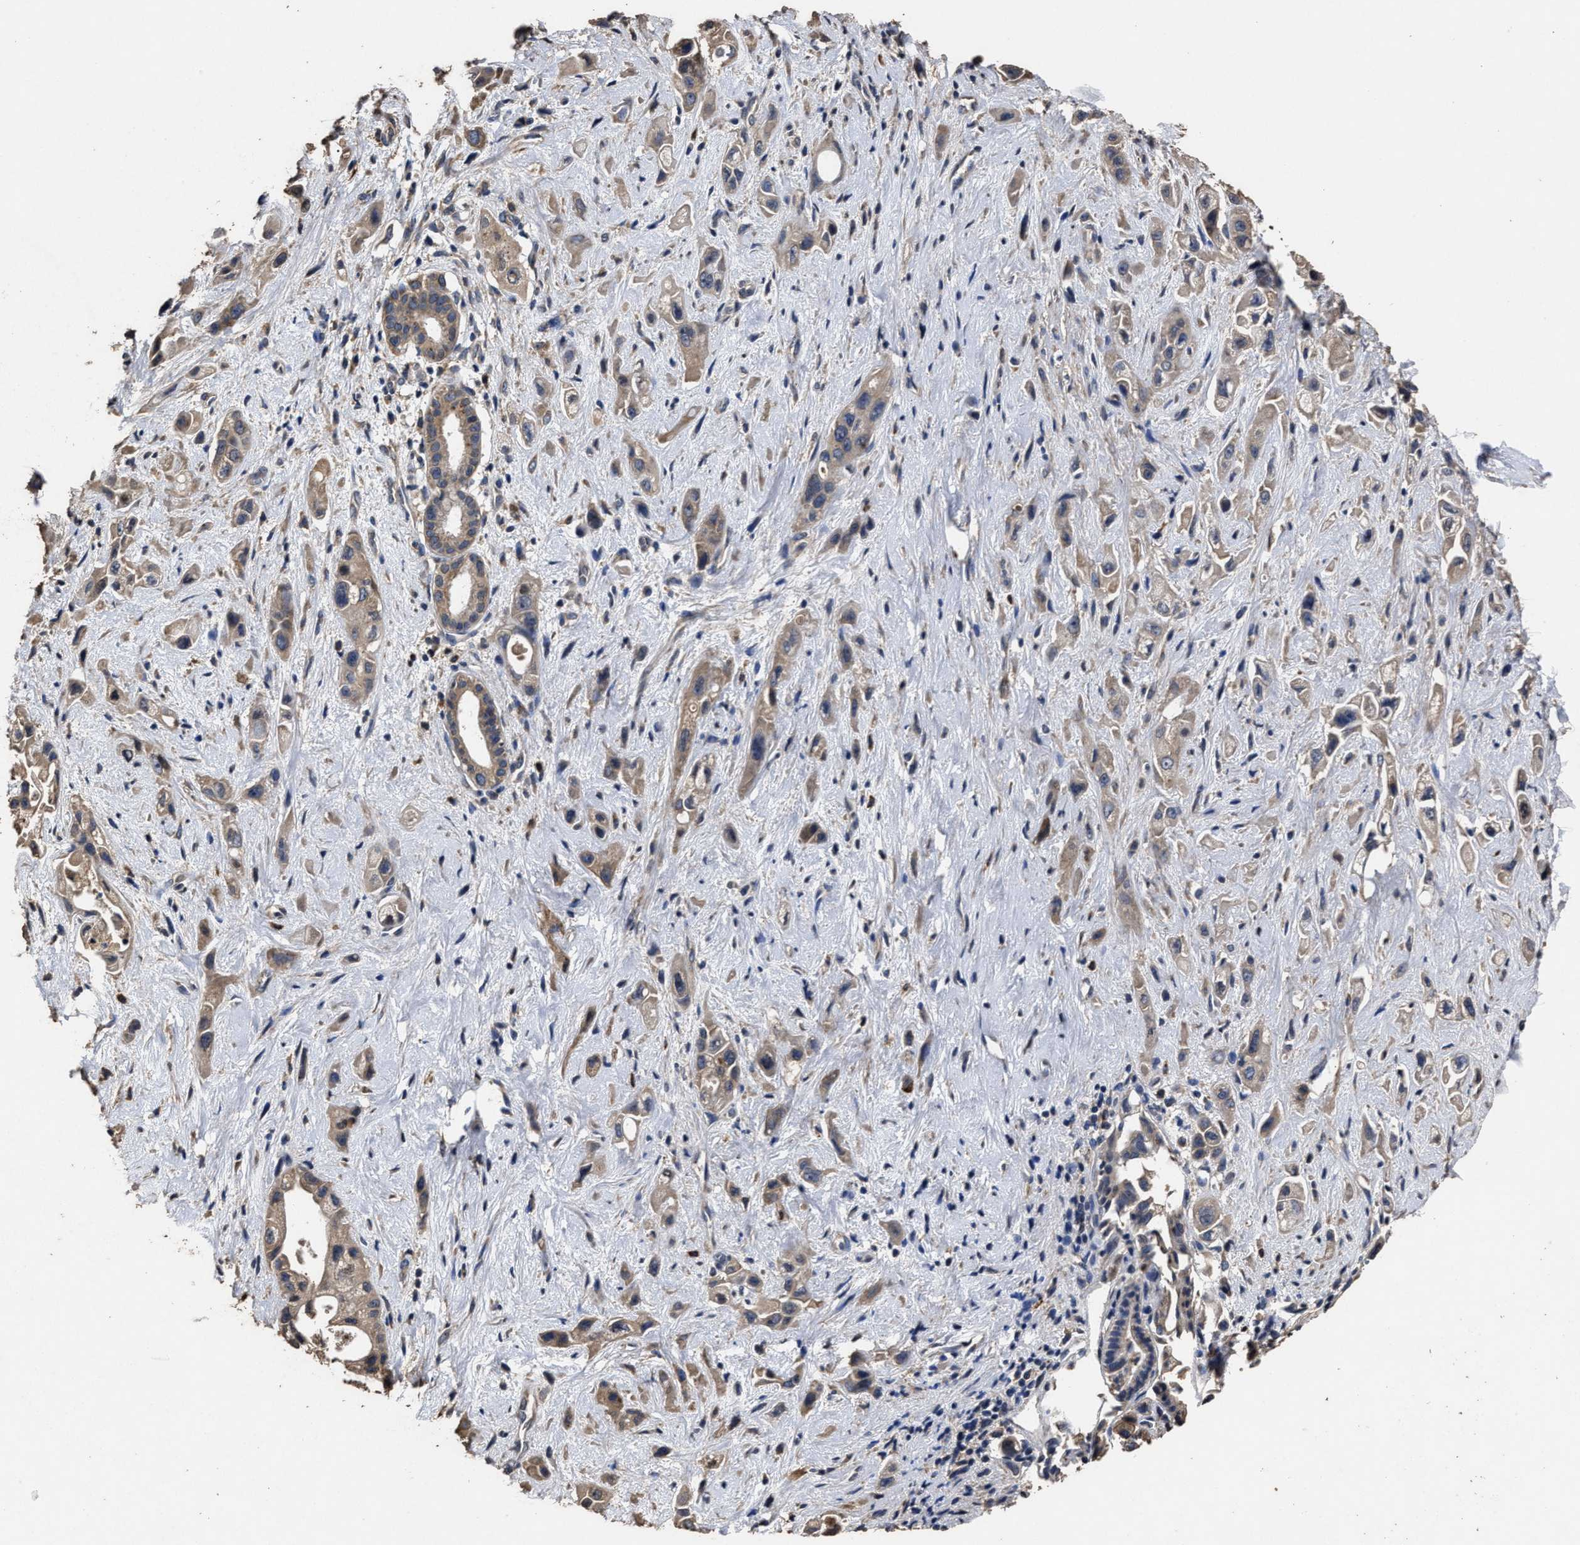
{"staining": {"intensity": "weak", "quantity": ">75%", "location": "cytoplasmic/membranous"}, "tissue": "pancreatic cancer", "cell_type": "Tumor cells", "image_type": "cancer", "snomed": [{"axis": "morphology", "description": "Adenocarcinoma, NOS"}, {"axis": "topography", "description": "Pancreas"}], "caption": "Pancreatic cancer (adenocarcinoma) stained with a protein marker demonstrates weak staining in tumor cells.", "gene": "PPM1K", "patient": {"sex": "female", "age": 66}}